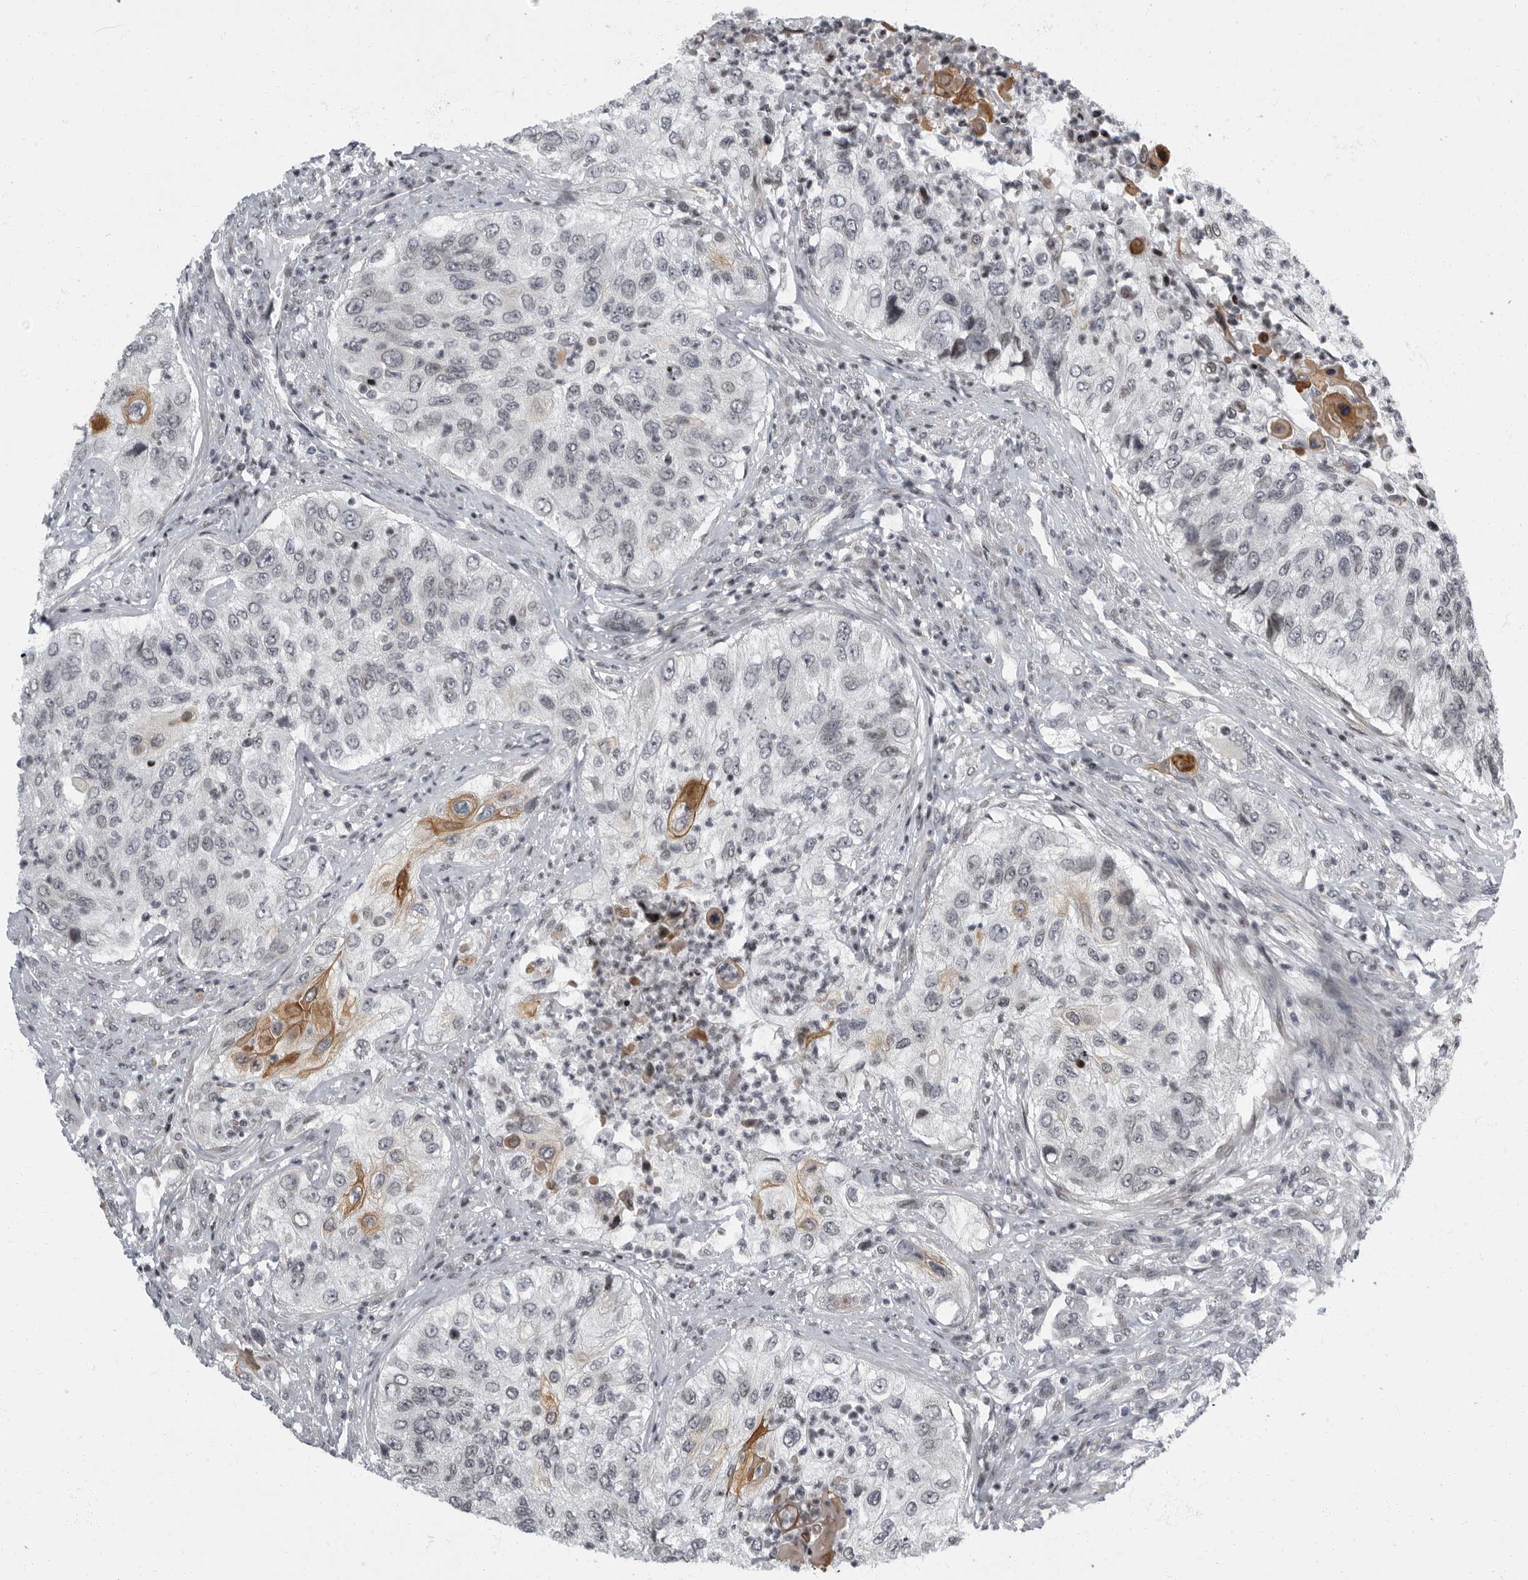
{"staining": {"intensity": "moderate", "quantity": "<25%", "location": "cytoplasmic/membranous"}, "tissue": "urothelial cancer", "cell_type": "Tumor cells", "image_type": "cancer", "snomed": [{"axis": "morphology", "description": "Urothelial carcinoma, High grade"}, {"axis": "topography", "description": "Urinary bladder"}], "caption": "Urothelial cancer stained with immunohistochemistry (IHC) demonstrates moderate cytoplasmic/membranous positivity in about <25% of tumor cells. (DAB (3,3'-diaminobenzidine) IHC, brown staining for protein, blue staining for nuclei).", "gene": "EVI5", "patient": {"sex": "female", "age": 60}}